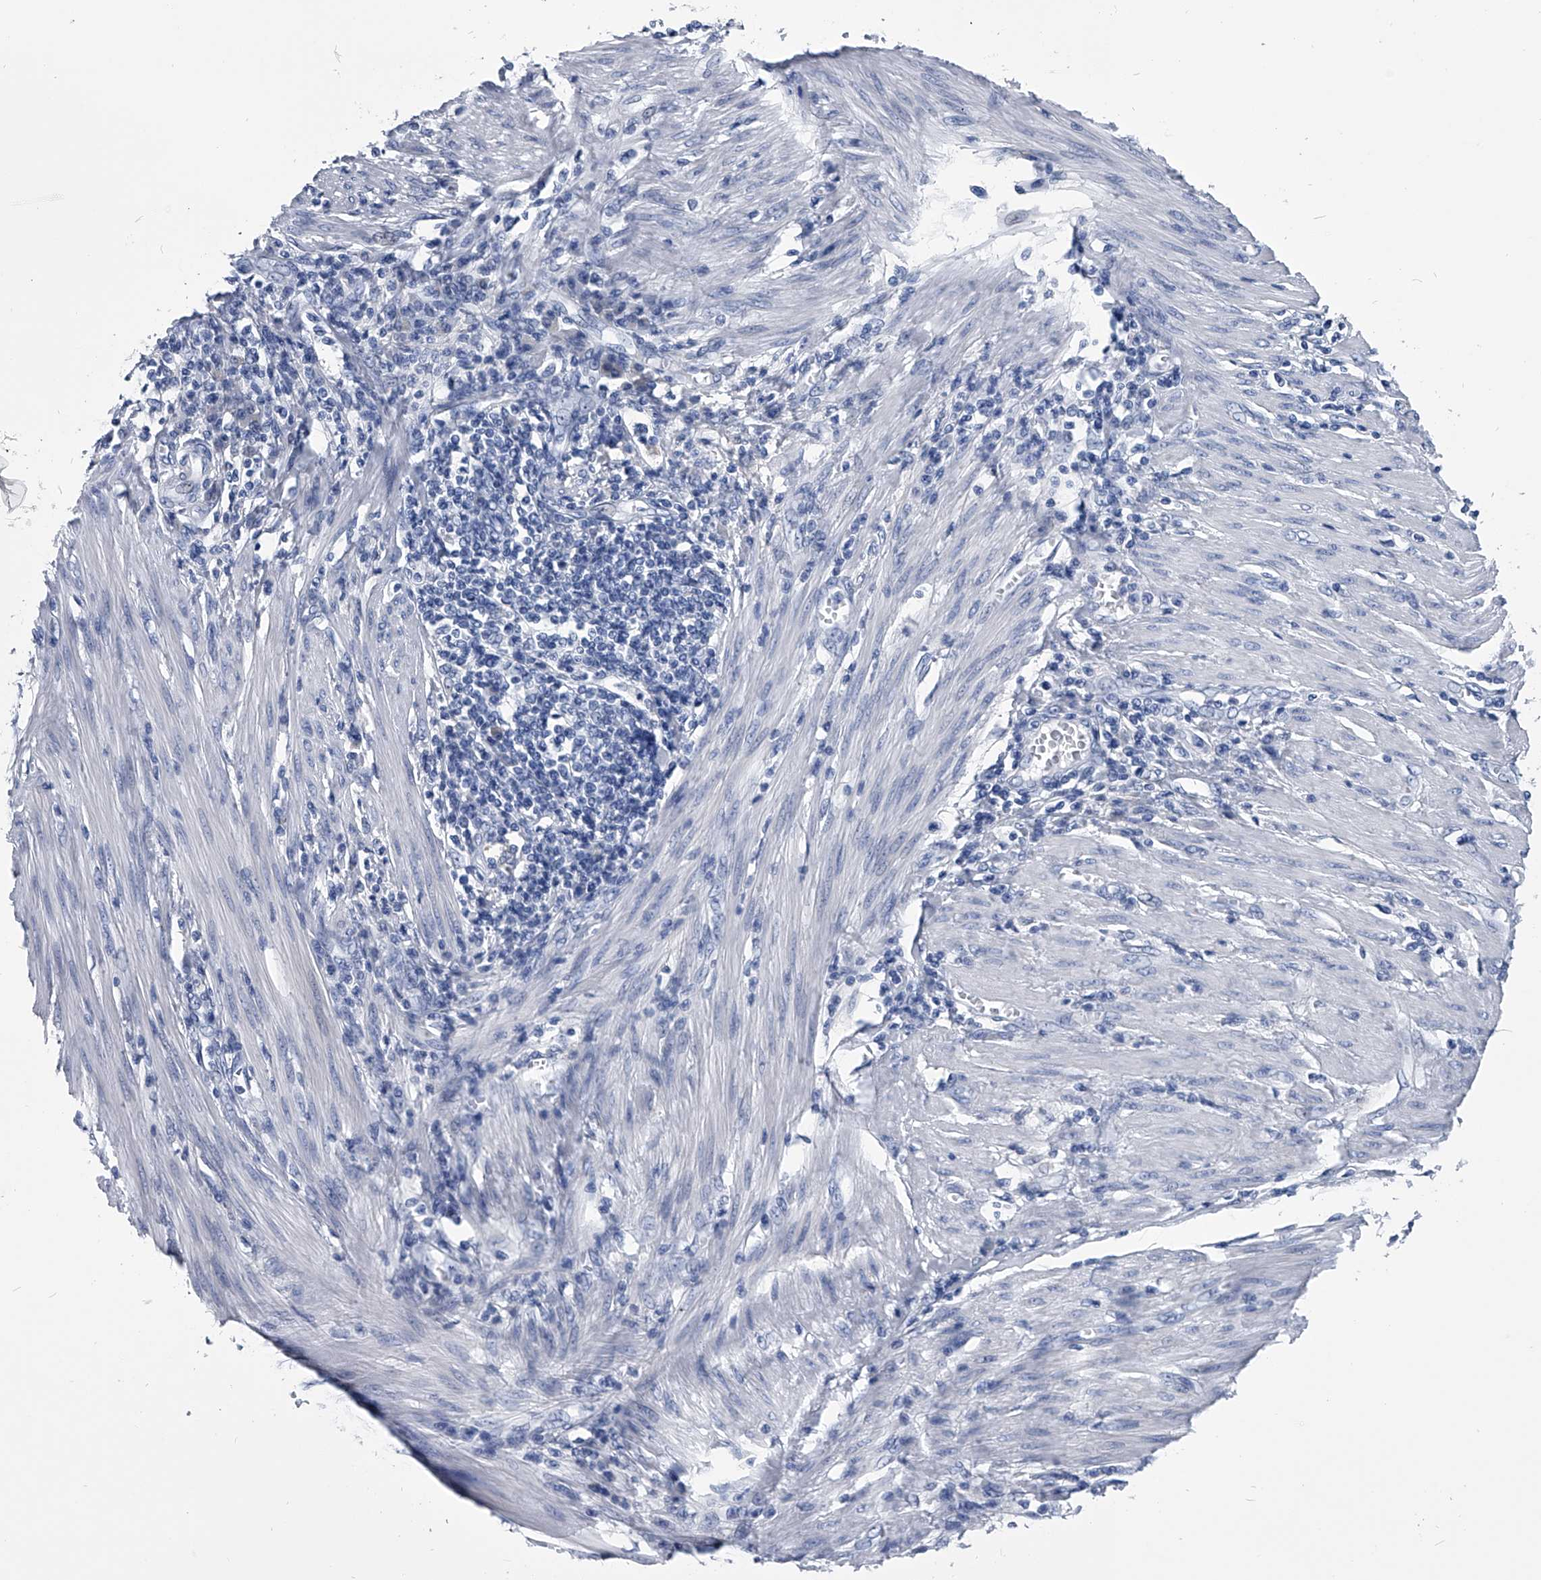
{"staining": {"intensity": "negative", "quantity": "none", "location": "none"}, "tissue": "endometrial cancer", "cell_type": "Tumor cells", "image_type": "cancer", "snomed": [{"axis": "morphology", "description": "Adenocarcinoma, NOS"}, {"axis": "topography", "description": "Uterus"}, {"axis": "topography", "description": "Endometrium"}], "caption": "This image is of endometrial cancer (adenocarcinoma) stained with immunohistochemistry to label a protein in brown with the nuclei are counter-stained blue. There is no staining in tumor cells.", "gene": "PDXK", "patient": {"sex": "female", "age": 70}}